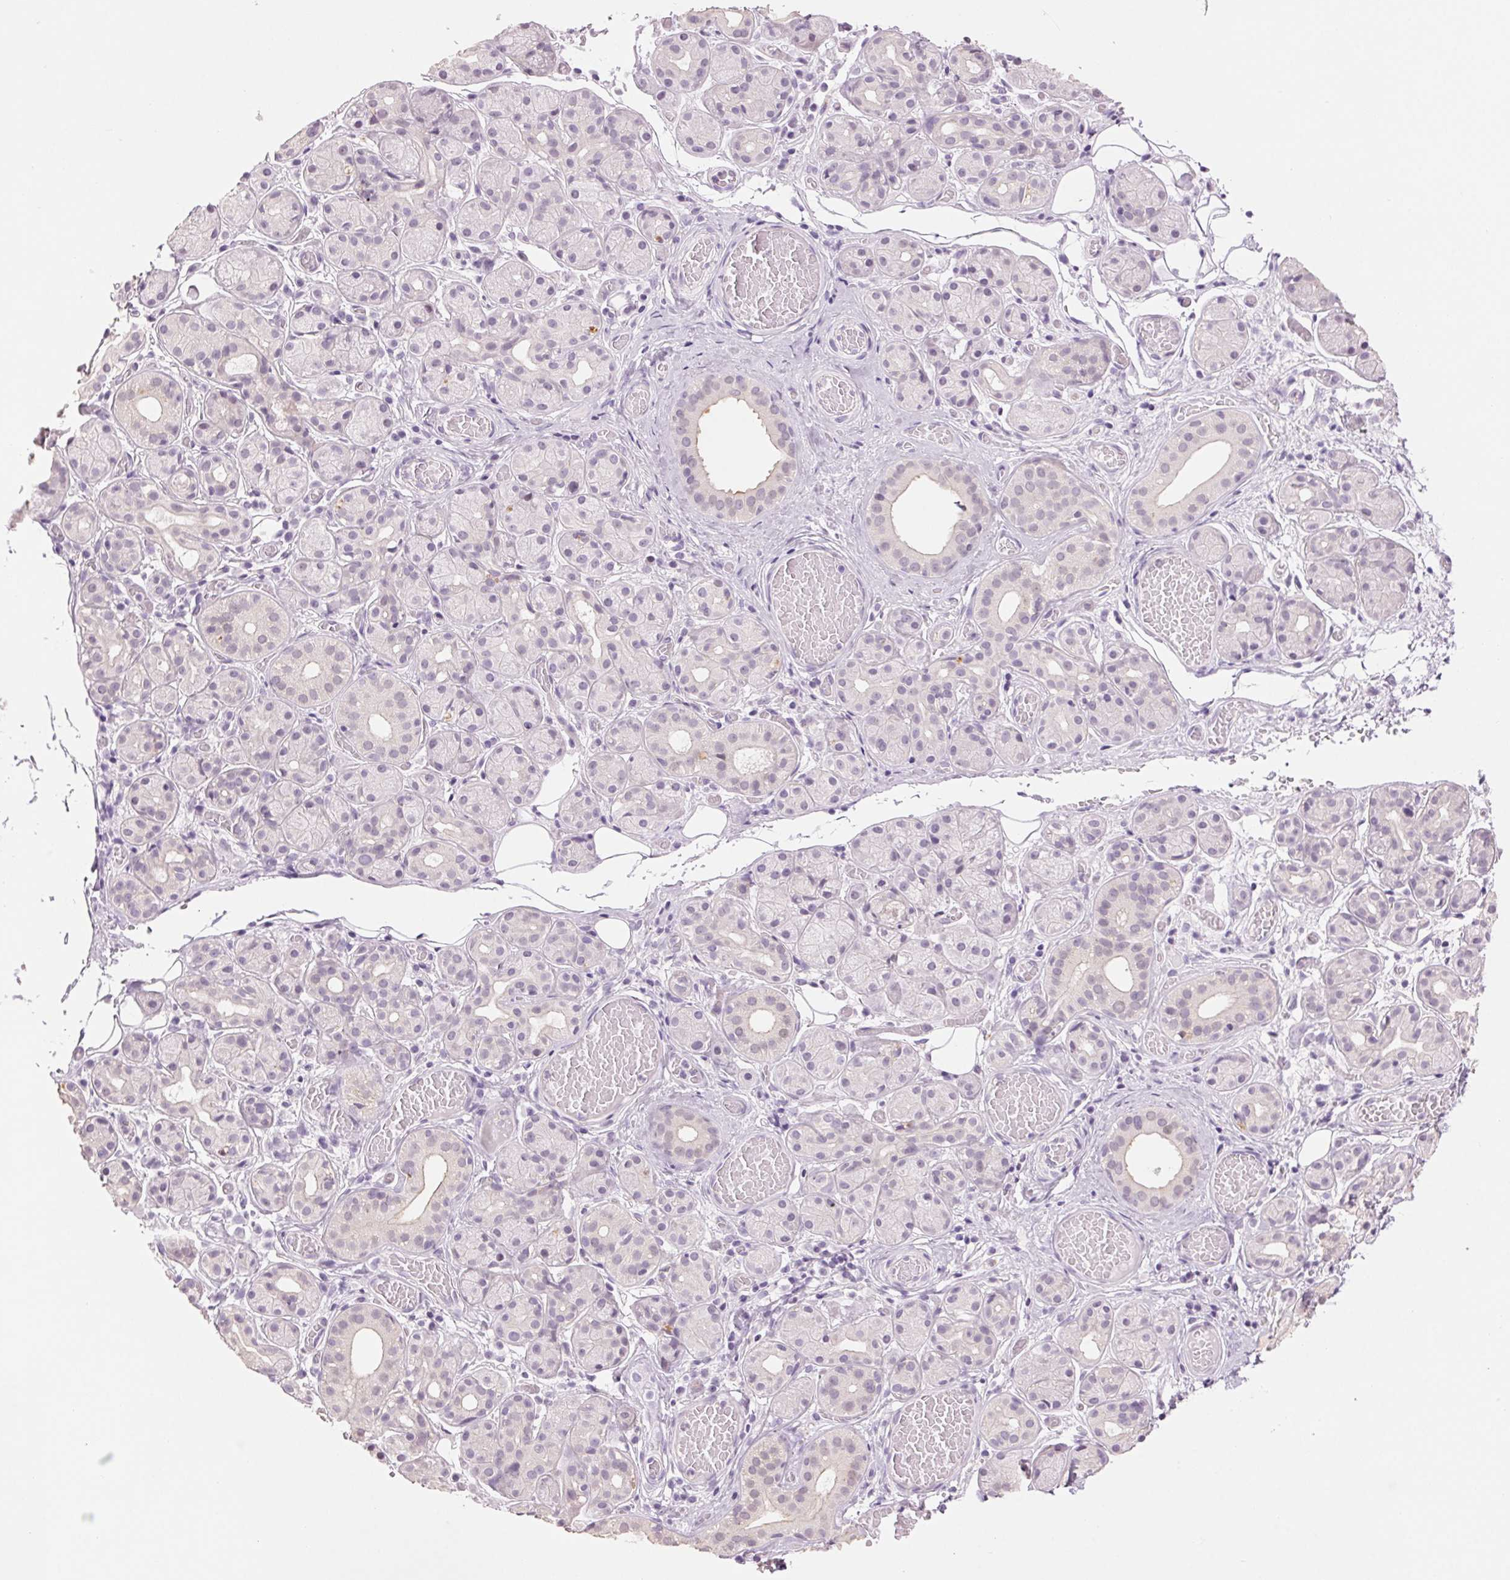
{"staining": {"intensity": "negative", "quantity": "none", "location": "none"}, "tissue": "salivary gland", "cell_type": "Glandular cells", "image_type": "normal", "snomed": [{"axis": "morphology", "description": "Normal tissue, NOS"}, {"axis": "topography", "description": "Salivary gland"}, {"axis": "topography", "description": "Peripheral nerve tissue"}], "caption": "Benign salivary gland was stained to show a protein in brown. There is no significant positivity in glandular cells. Brightfield microscopy of IHC stained with DAB (3,3'-diaminobenzidine) (brown) and hematoxylin (blue), captured at high magnification.", "gene": "MPO", "patient": {"sex": "male", "age": 71}}